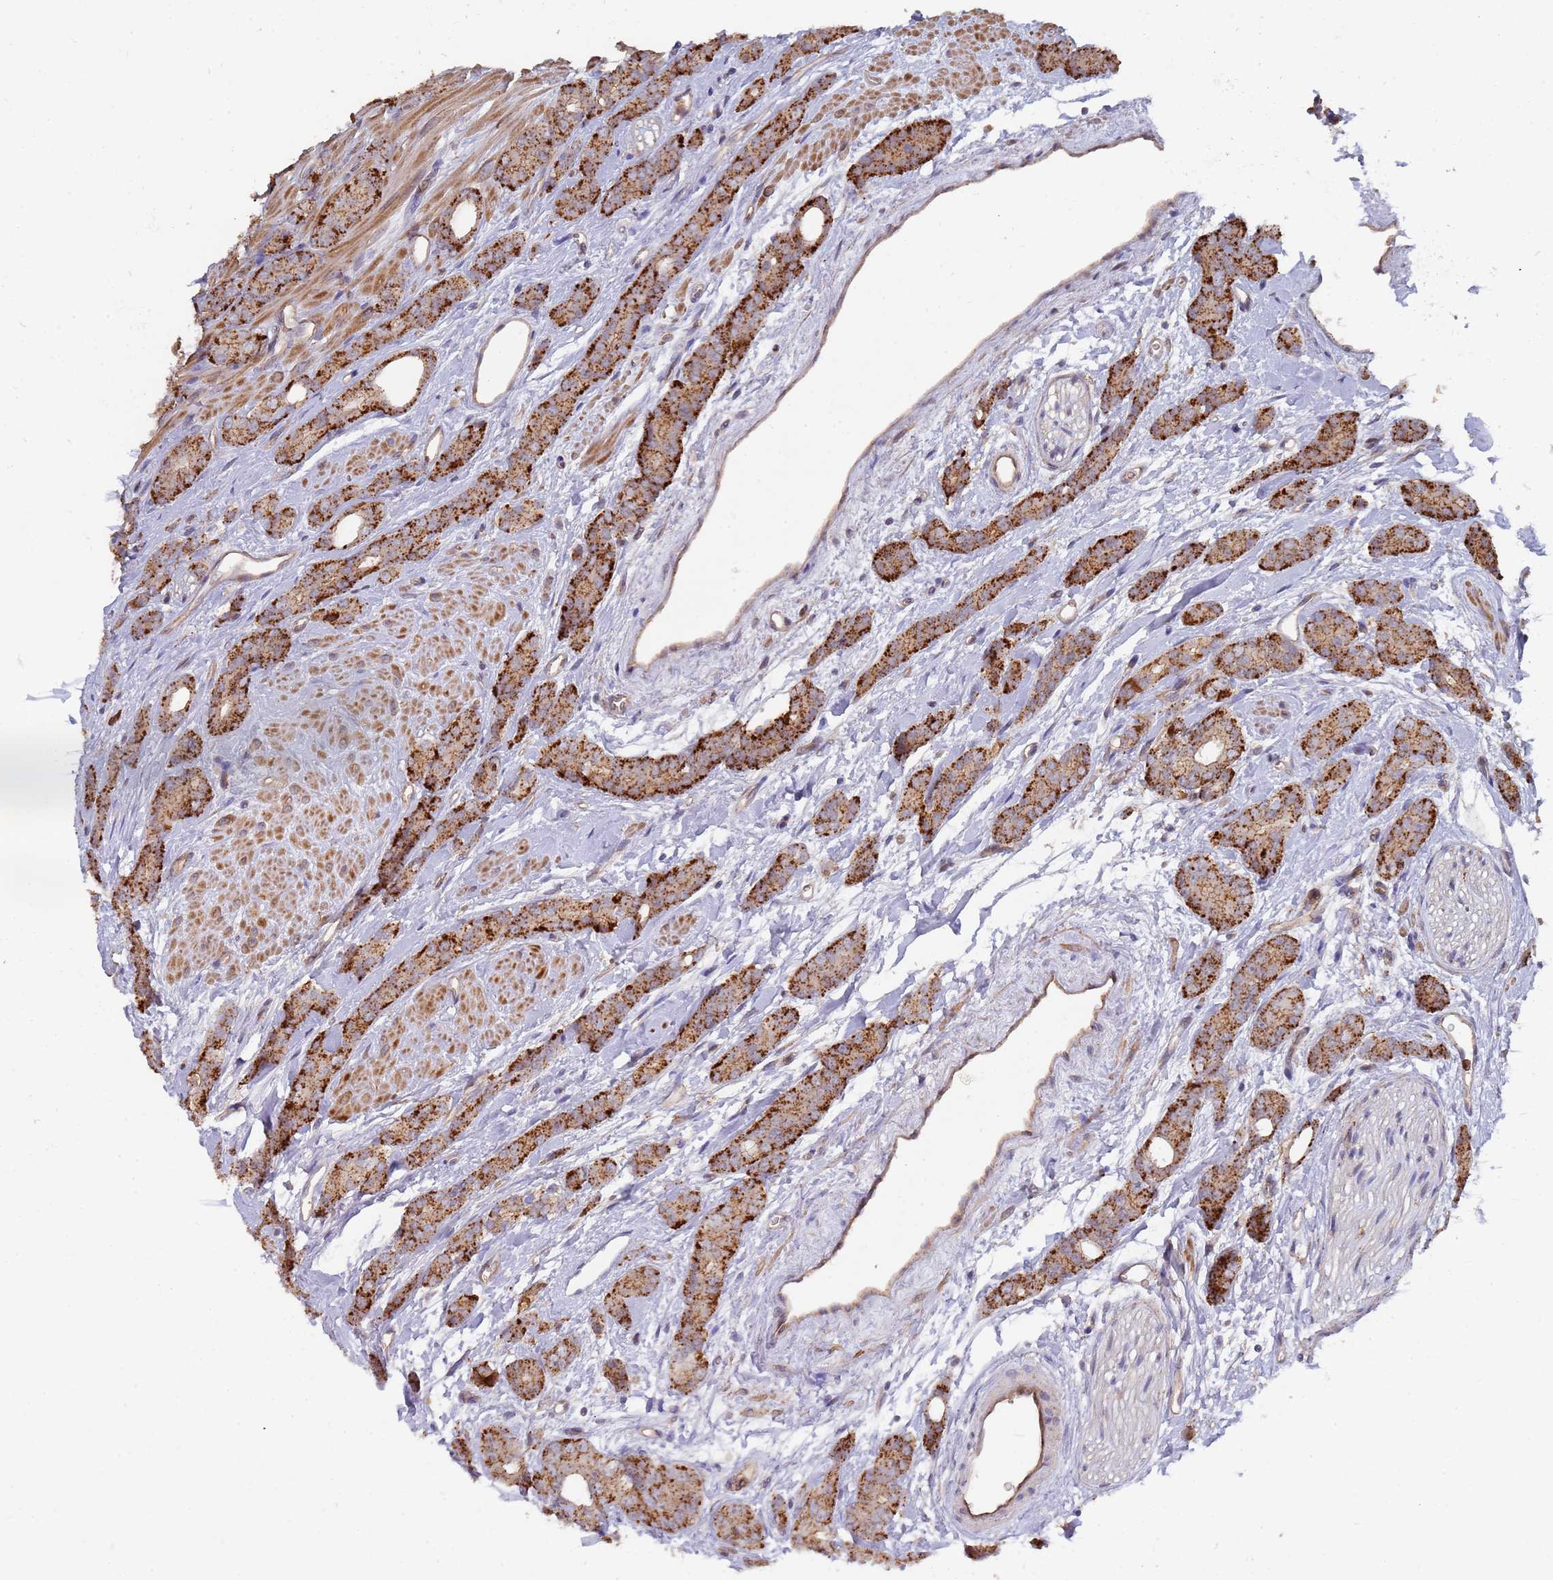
{"staining": {"intensity": "strong", "quantity": ">75%", "location": "cytoplasmic/membranous"}, "tissue": "prostate cancer", "cell_type": "Tumor cells", "image_type": "cancer", "snomed": [{"axis": "morphology", "description": "Adenocarcinoma, High grade"}, {"axis": "topography", "description": "Prostate"}], "caption": "Protein staining reveals strong cytoplasmic/membranous expression in approximately >75% of tumor cells in prostate high-grade adenocarcinoma. The protein is shown in brown color, while the nuclei are stained blue.", "gene": "ABCB6", "patient": {"sex": "male", "age": 62}}